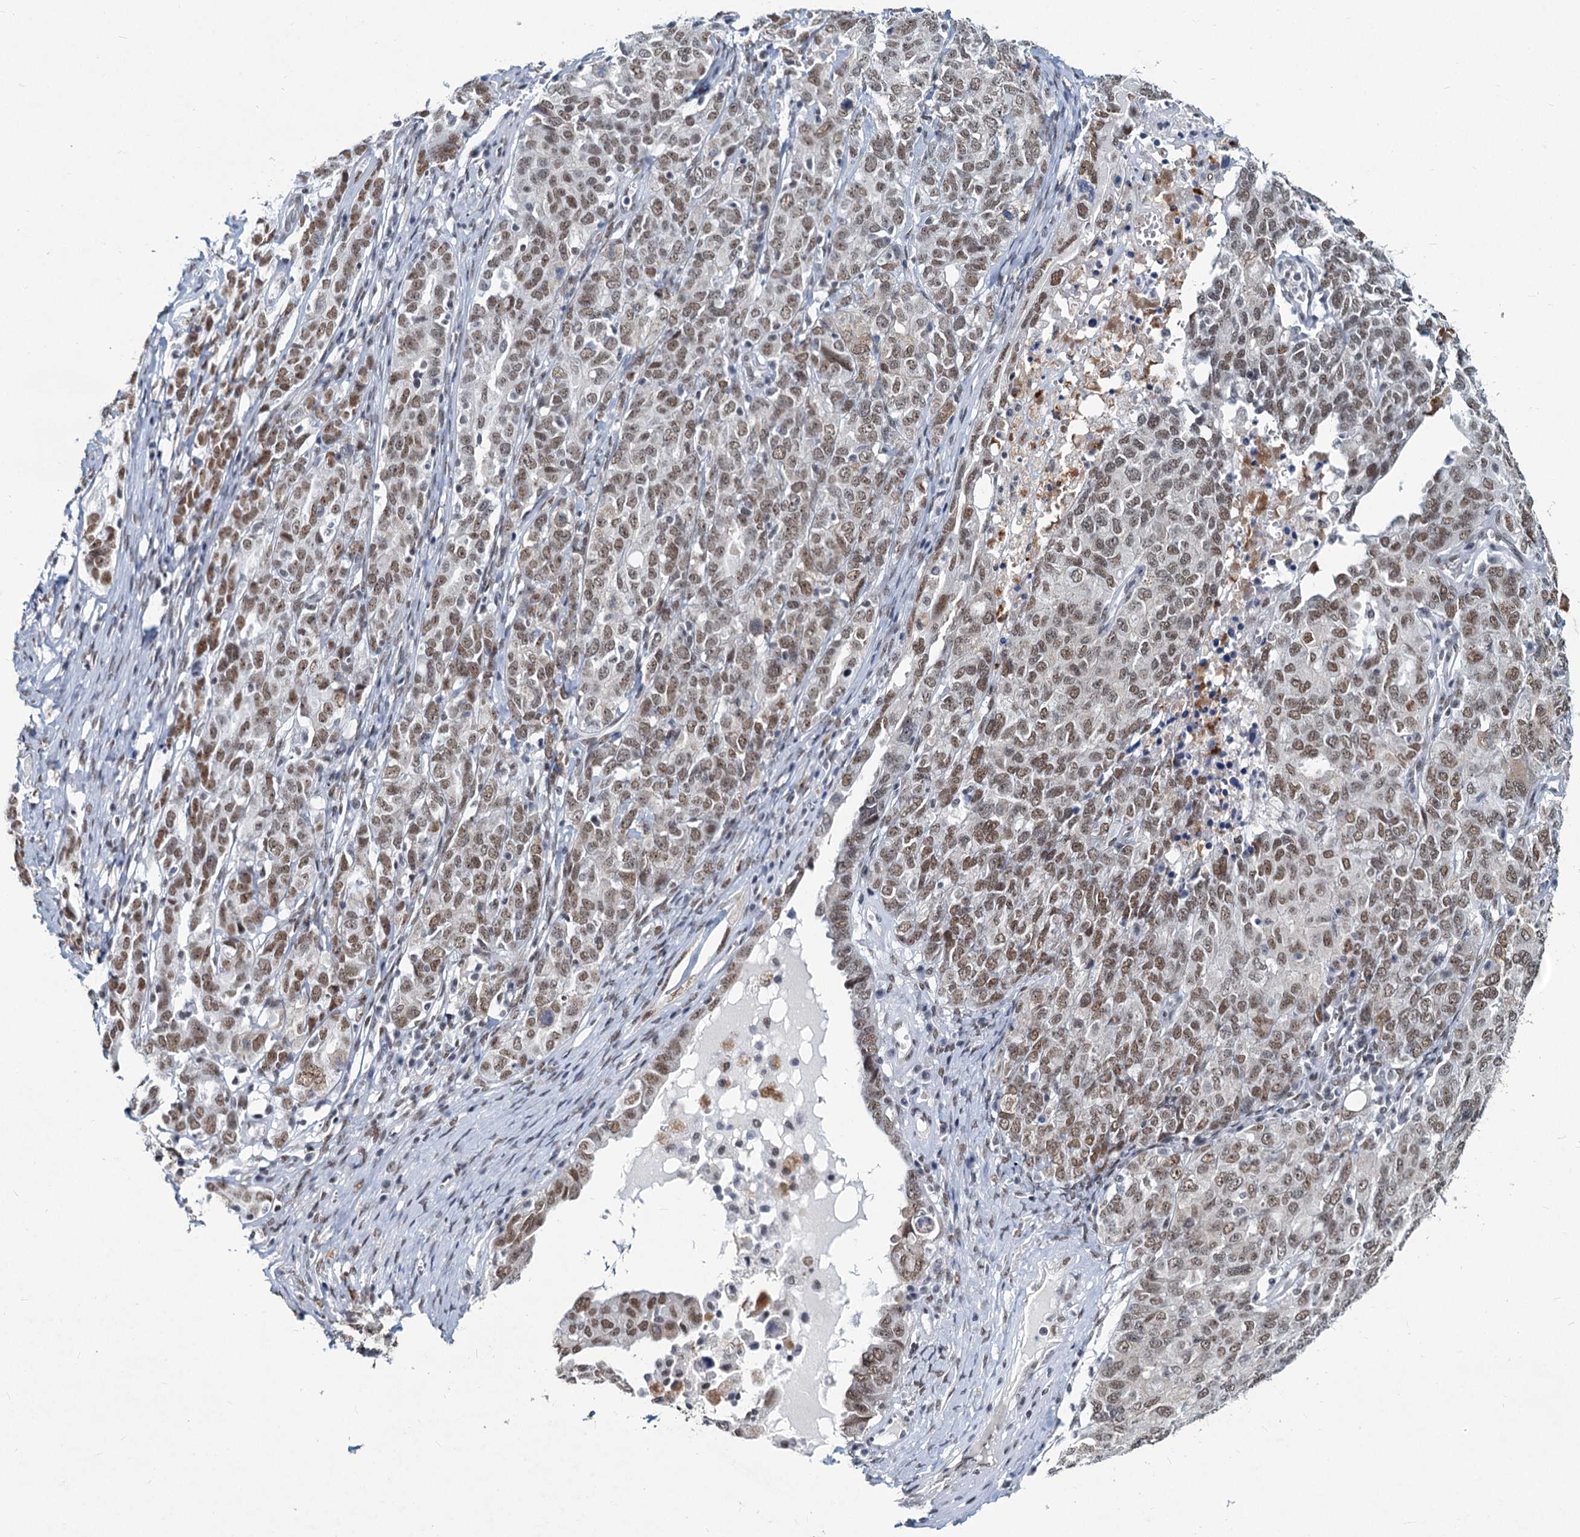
{"staining": {"intensity": "moderate", "quantity": ">75%", "location": "nuclear"}, "tissue": "ovarian cancer", "cell_type": "Tumor cells", "image_type": "cancer", "snomed": [{"axis": "morphology", "description": "Carcinoma, endometroid"}, {"axis": "topography", "description": "Ovary"}], "caption": "Human ovarian cancer (endometroid carcinoma) stained with a protein marker exhibits moderate staining in tumor cells.", "gene": "METTL14", "patient": {"sex": "female", "age": 62}}